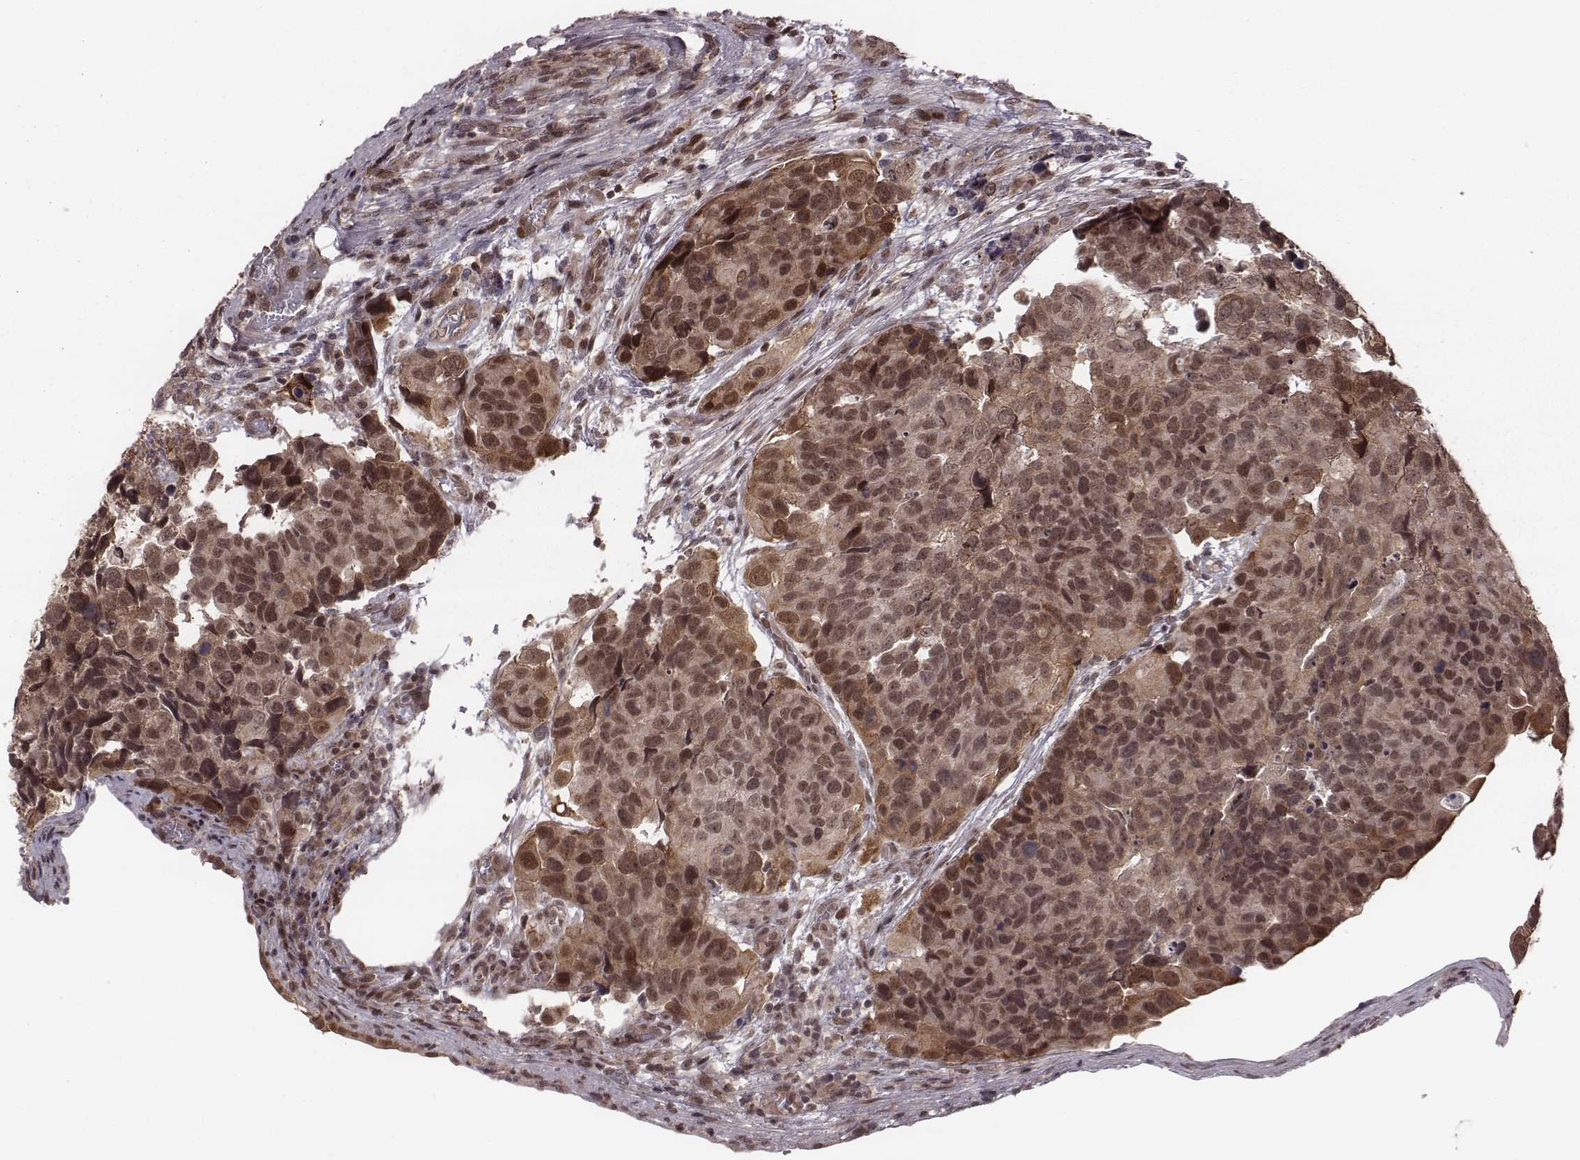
{"staining": {"intensity": "moderate", "quantity": "<25%", "location": "cytoplasmic/membranous,nuclear"}, "tissue": "urothelial cancer", "cell_type": "Tumor cells", "image_type": "cancer", "snomed": [{"axis": "morphology", "description": "Urothelial carcinoma, High grade"}, {"axis": "topography", "description": "Urinary bladder"}], "caption": "Moderate cytoplasmic/membranous and nuclear protein expression is appreciated in about <25% of tumor cells in urothelial carcinoma (high-grade).", "gene": "RPL3", "patient": {"sex": "male", "age": 60}}